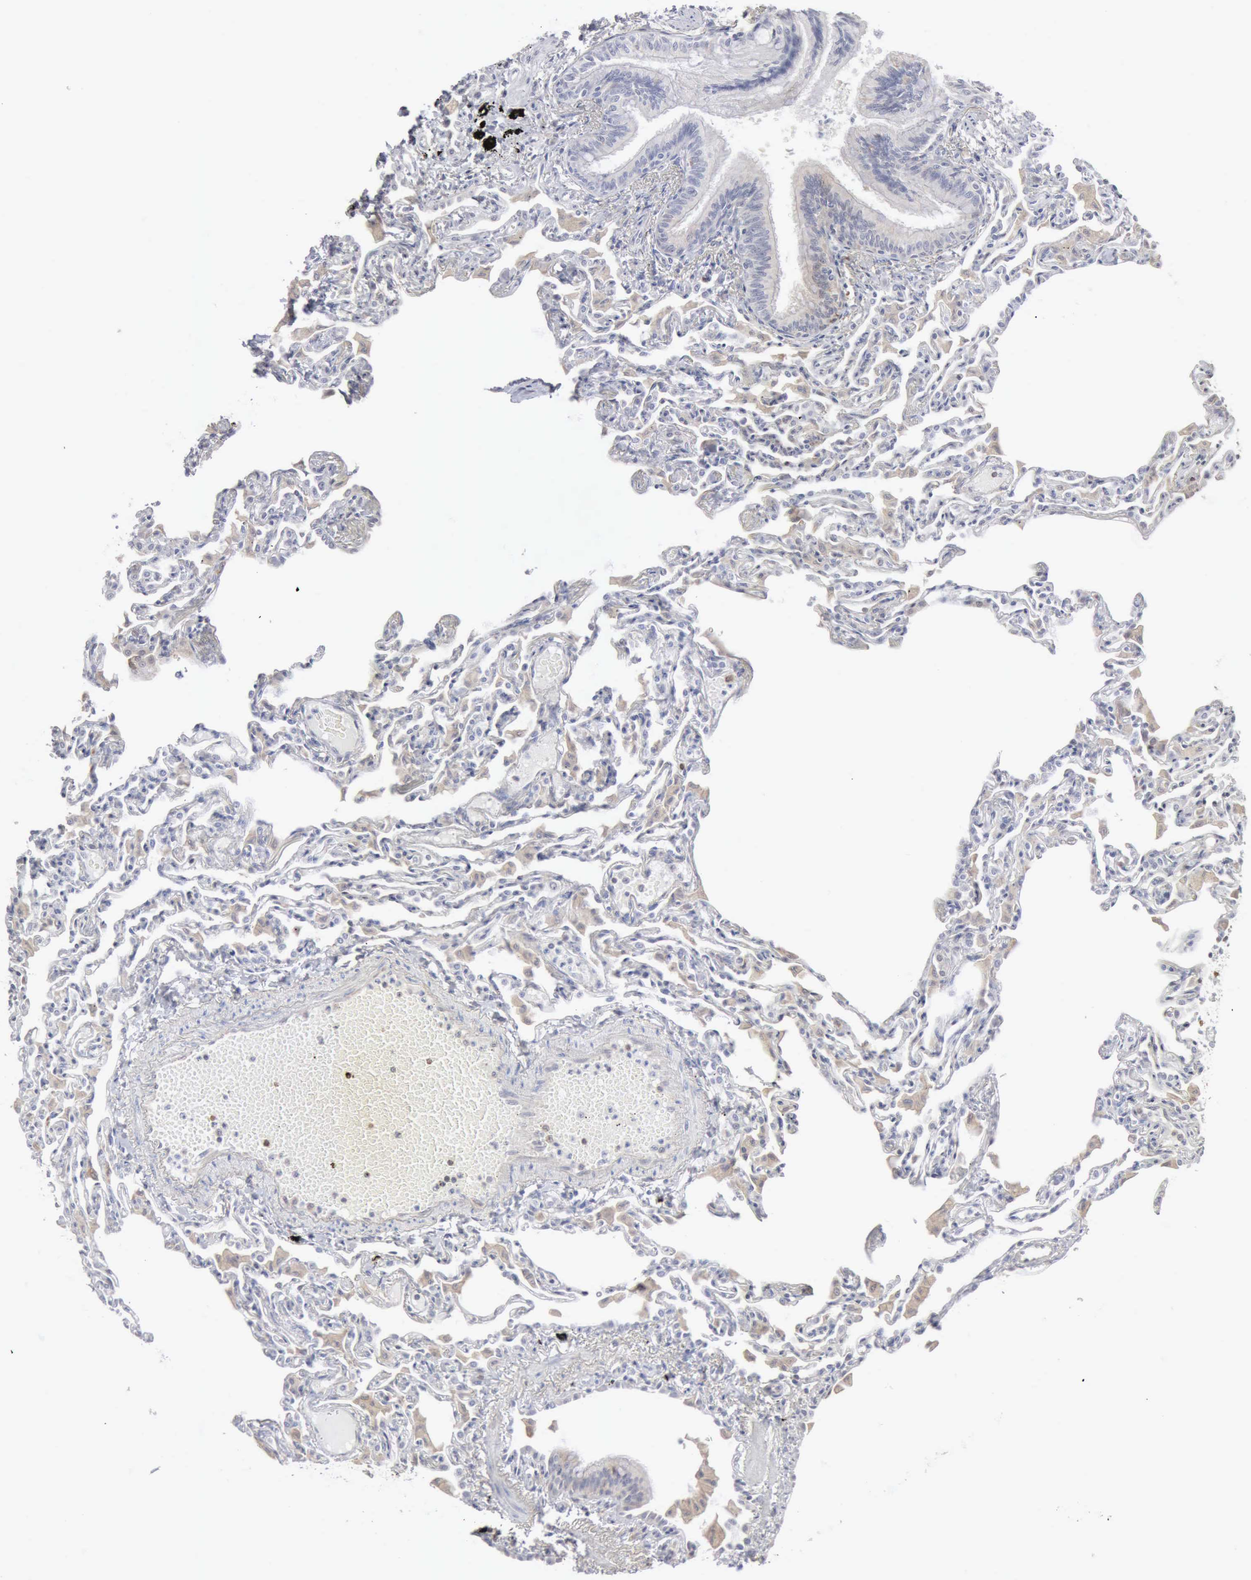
{"staining": {"intensity": "negative", "quantity": "none", "location": "none"}, "tissue": "lung", "cell_type": "Alveolar cells", "image_type": "normal", "snomed": [{"axis": "morphology", "description": "Normal tissue, NOS"}, {"axis": "topography", "description": "Lung"}], "caption": "The micrograph shows no significant staining in alveolar cells of lung.", "gene": "STAT1", "patient": {"sex": "female", "age": 49}}